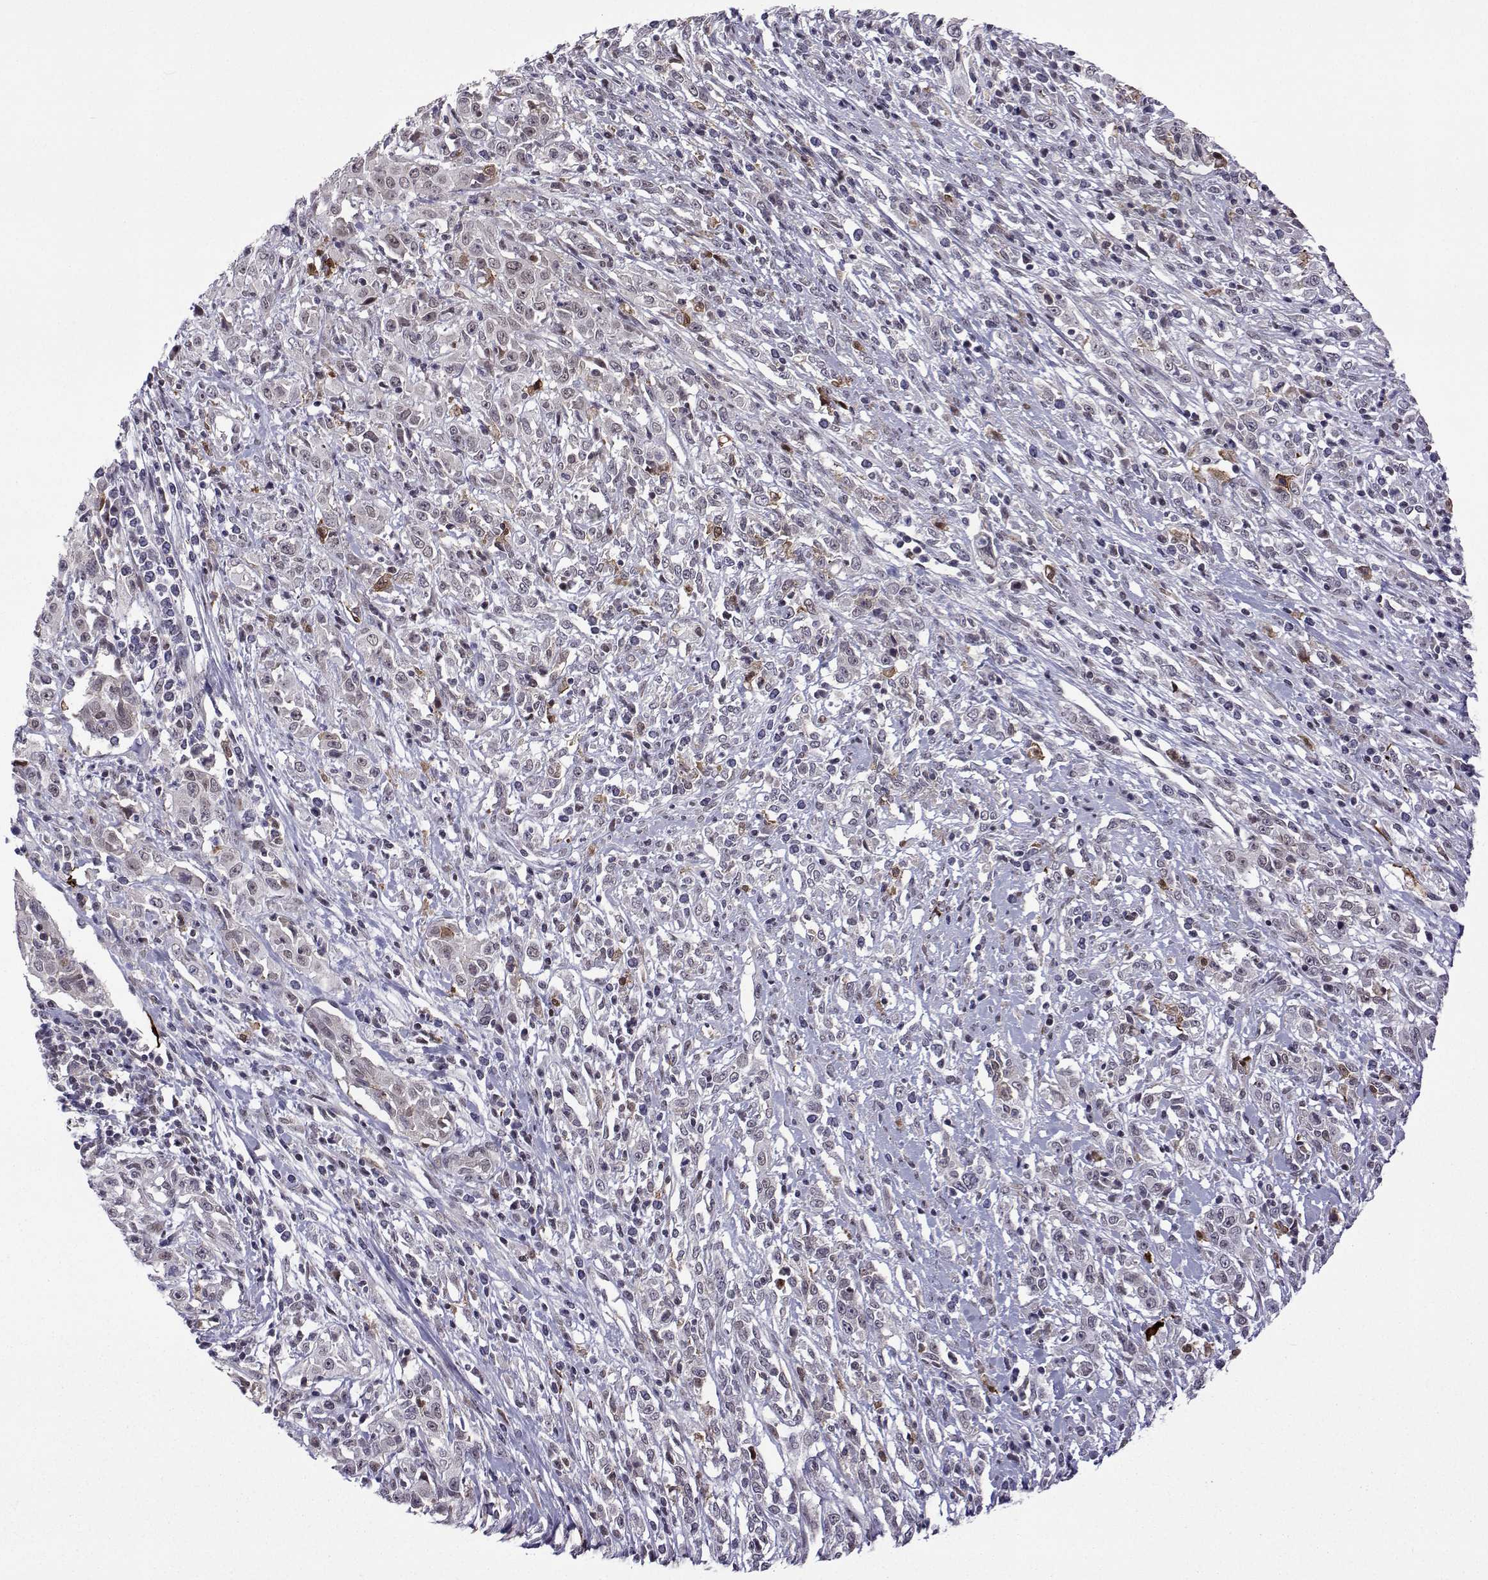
{"staining": {"intensity": "weak", "quantity": "<25%", "location": "nuclear"}, "tissue": "cervical cancer", "cell_type": "Tumor cells", "image_type": "cancer", "snomed": [{"axis": "morphology", "description": "Adenocarcinoma, NOS"}, {"axis": "topography", "description": "Cervix"}], "caption": "Tumor cells show no significant staining in adenocarcinoma (cervical).", "gene": "EFCAB3", "patient": {"sex": "female", "age": 40}}